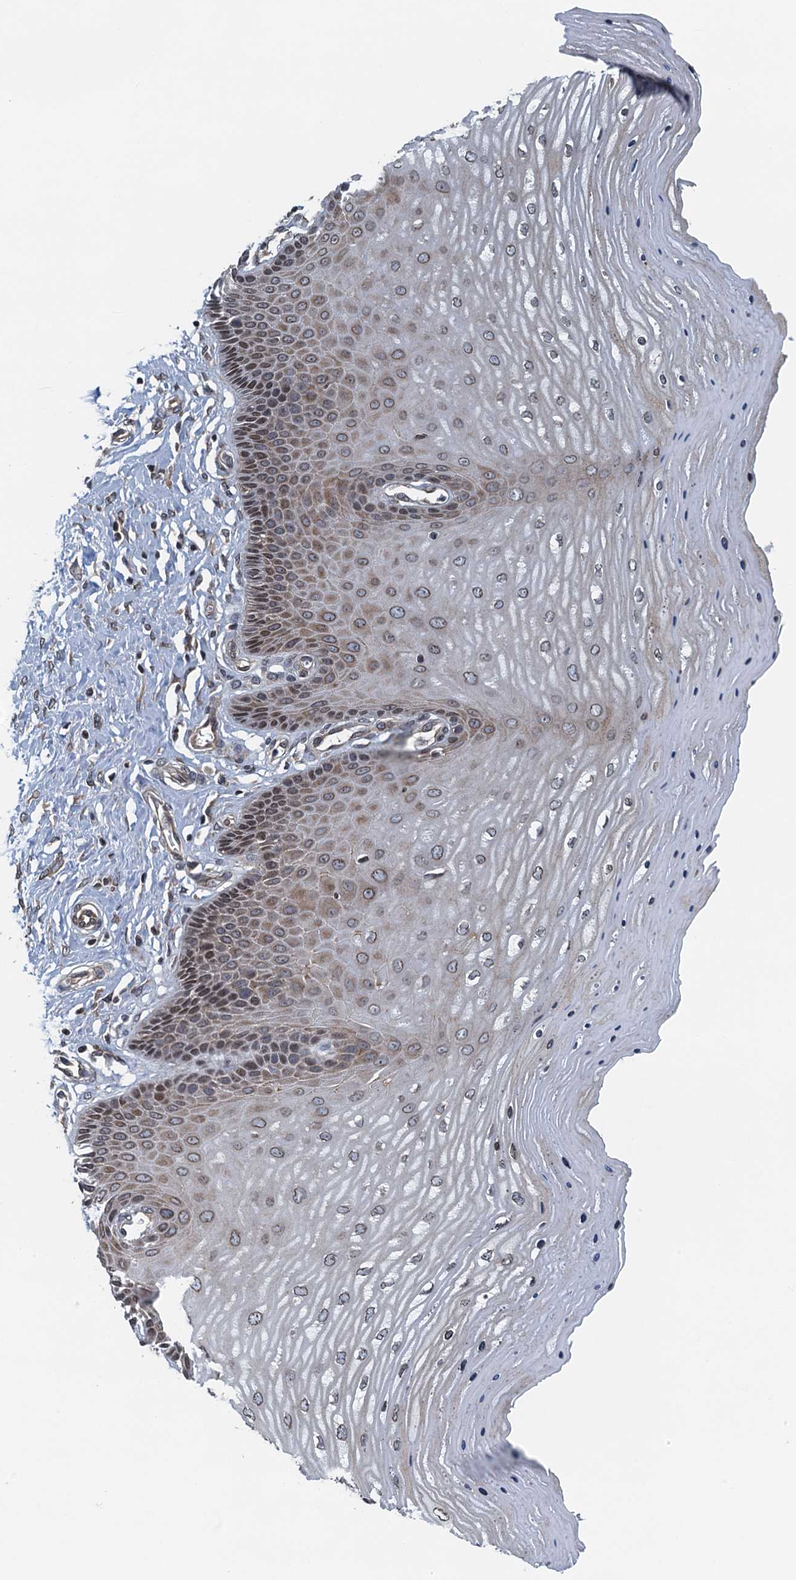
{"staining": {"intensity": "weak", "quantity": ">75%", "location": "cytoplasmic/membranous,nuclear"}, "tissue": "cervix", "cell_type": "Squamous epithelial cells", "image_type": "normal", "snomed": [{"axis": "morphology", "description": "Normal tissue, NOS"}, {"axis": "topography", "description": "Cervix"}], "caption": "Immunohistochemical staining of normal cervix reveals weak cytoplasmic/membranous,nuclear protein positivity in about >75% of squamous epithelial cells.", "gene": "CCDC34", "patient": {"sex": "female", "age": 55}}